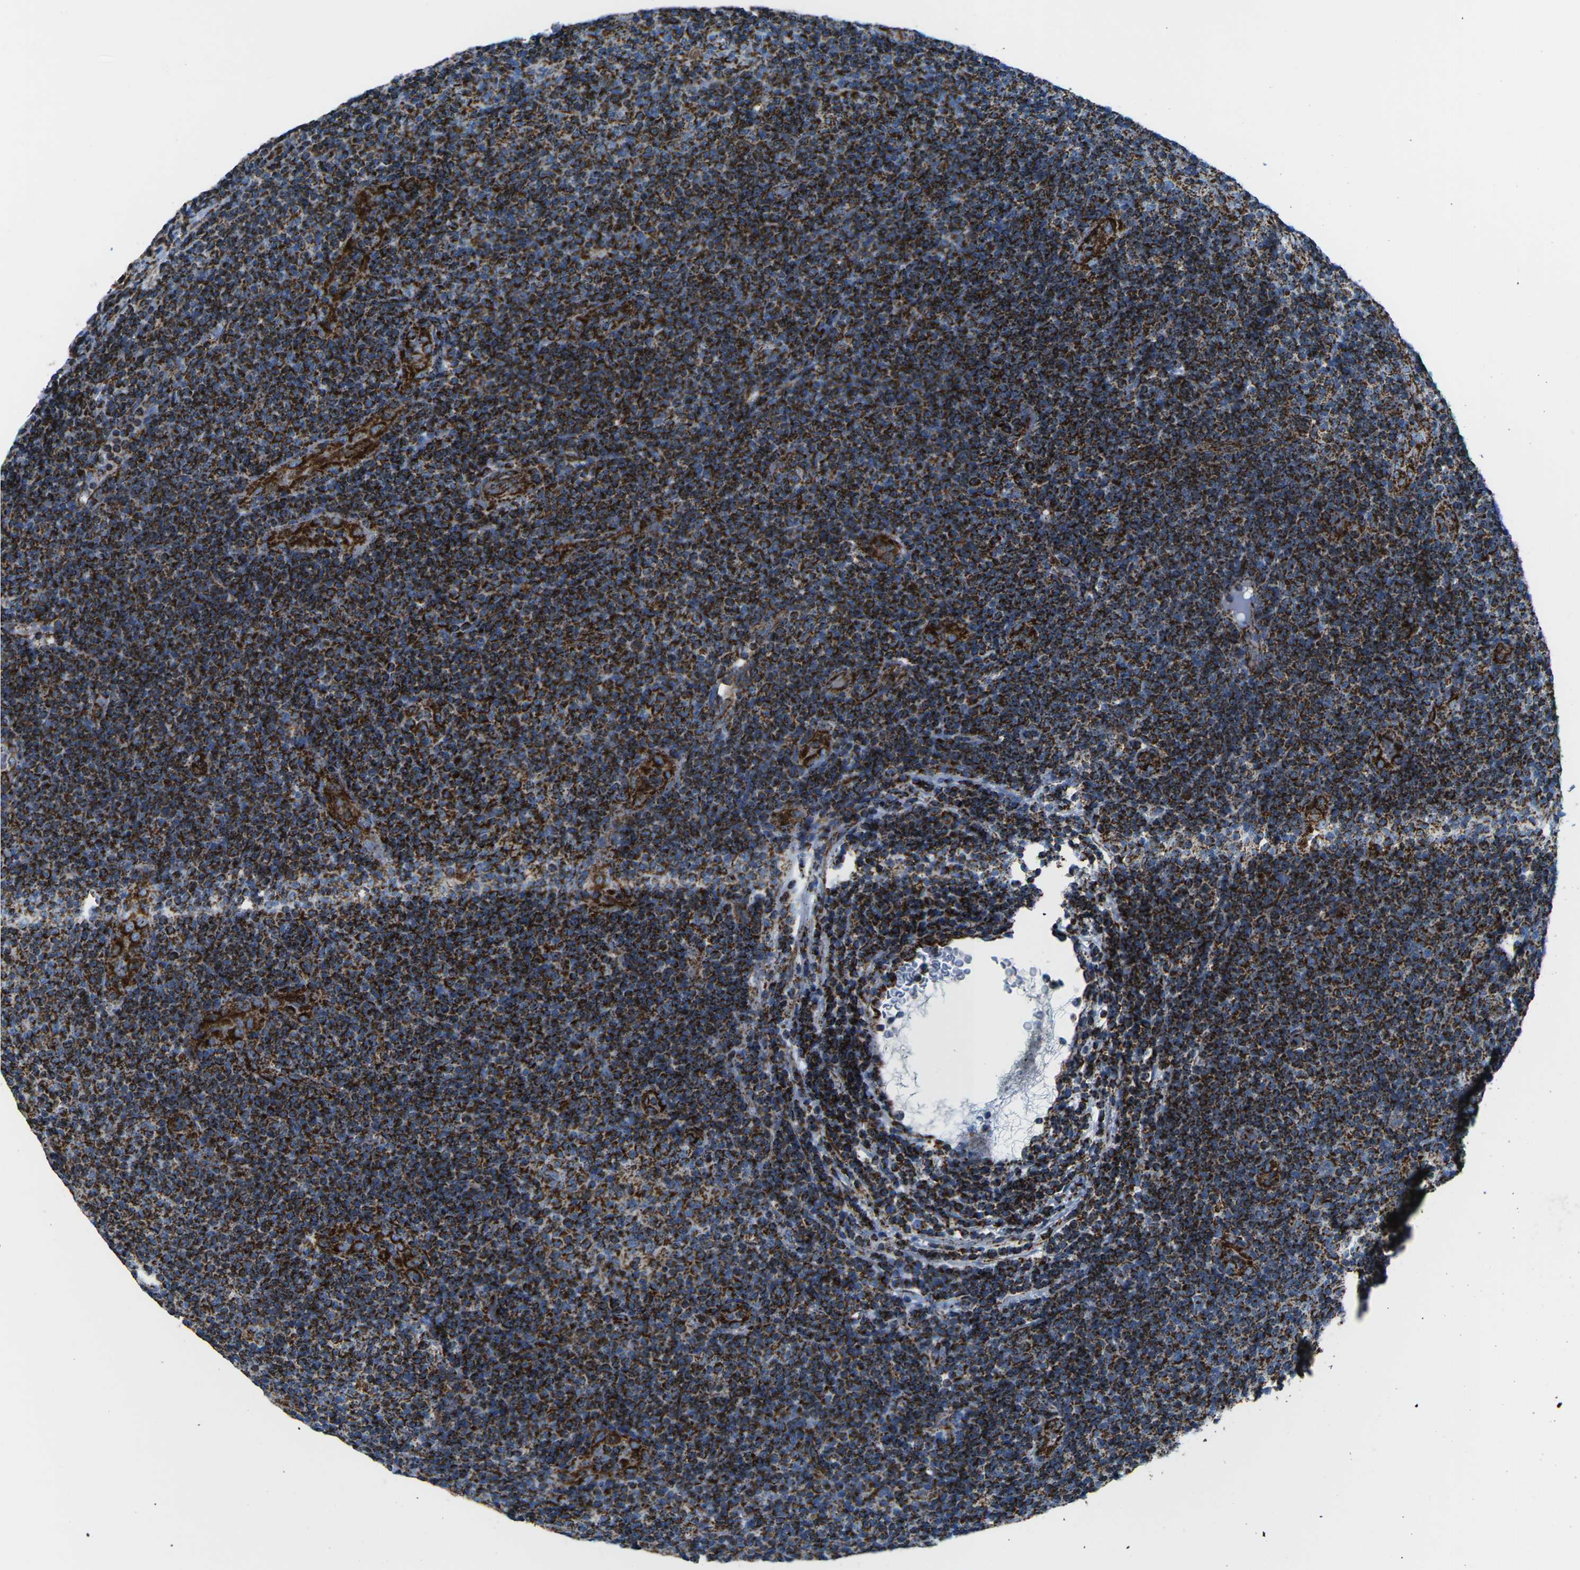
{"staining": {"intensity": "strong", "quantity": ">75%", "location": "cytoplasmic/membranous"}, "tissue": "lymphoma", "cell_type": "Tumor cells", "image_type": "cancer", "snomed": [{"axis": "morphology", "description": "Malignant lymphoma, non-Hodgkin's type, Low grade"}, {"axis": "topography", "description": "Lymph node"}], "caption": "High-magnification brightfield microscopy of lymphoma stained with DAB (brown) and counterstained with hematoxylin (blue). tumor cells exhibit strong cytoplasmic/membranous staining is seen in approximately>75% of cells.", "gene": "MT-CO2", "patient": {"sex": "male", "age": 83}}